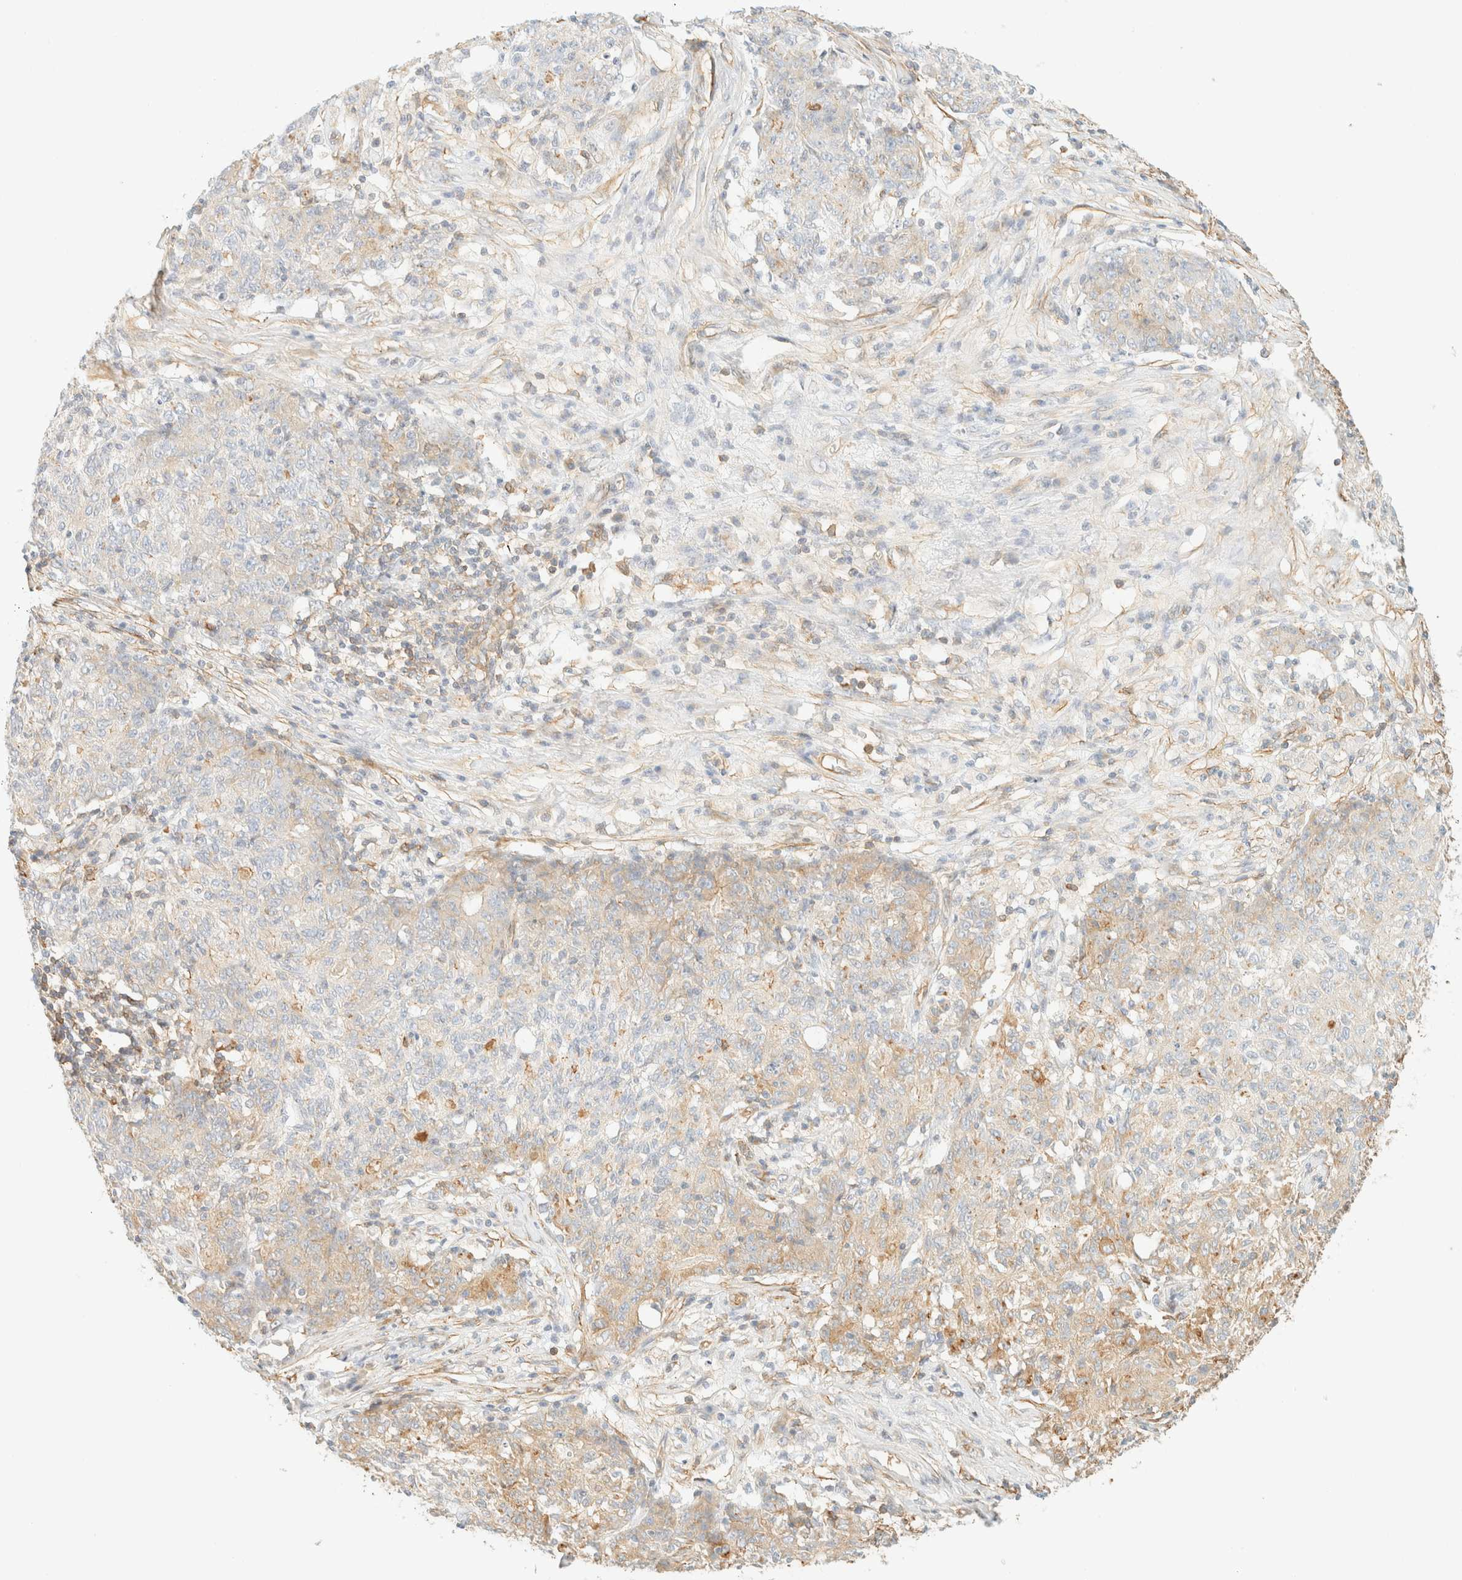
{"staining": {"intensity": "moderate", "quantity": "<25%", "location": "cytoplasmic/membranous"}, "tissue": "ovarian cancer", "cell_type": "Tumor cells", "image_type": "cancer", "snomed": [{"axis": "morphology", "description": "Carcinoma, endometroid"}, {"axis": "topography", "description": "Ovary"}], "caption": "Endometroid carcinoma (ovarian) stained with a protein marker exhibits moderate staining in tumor cells.", "gene": "OTOP2", "patient": {"sex": "female", "age": 42}}